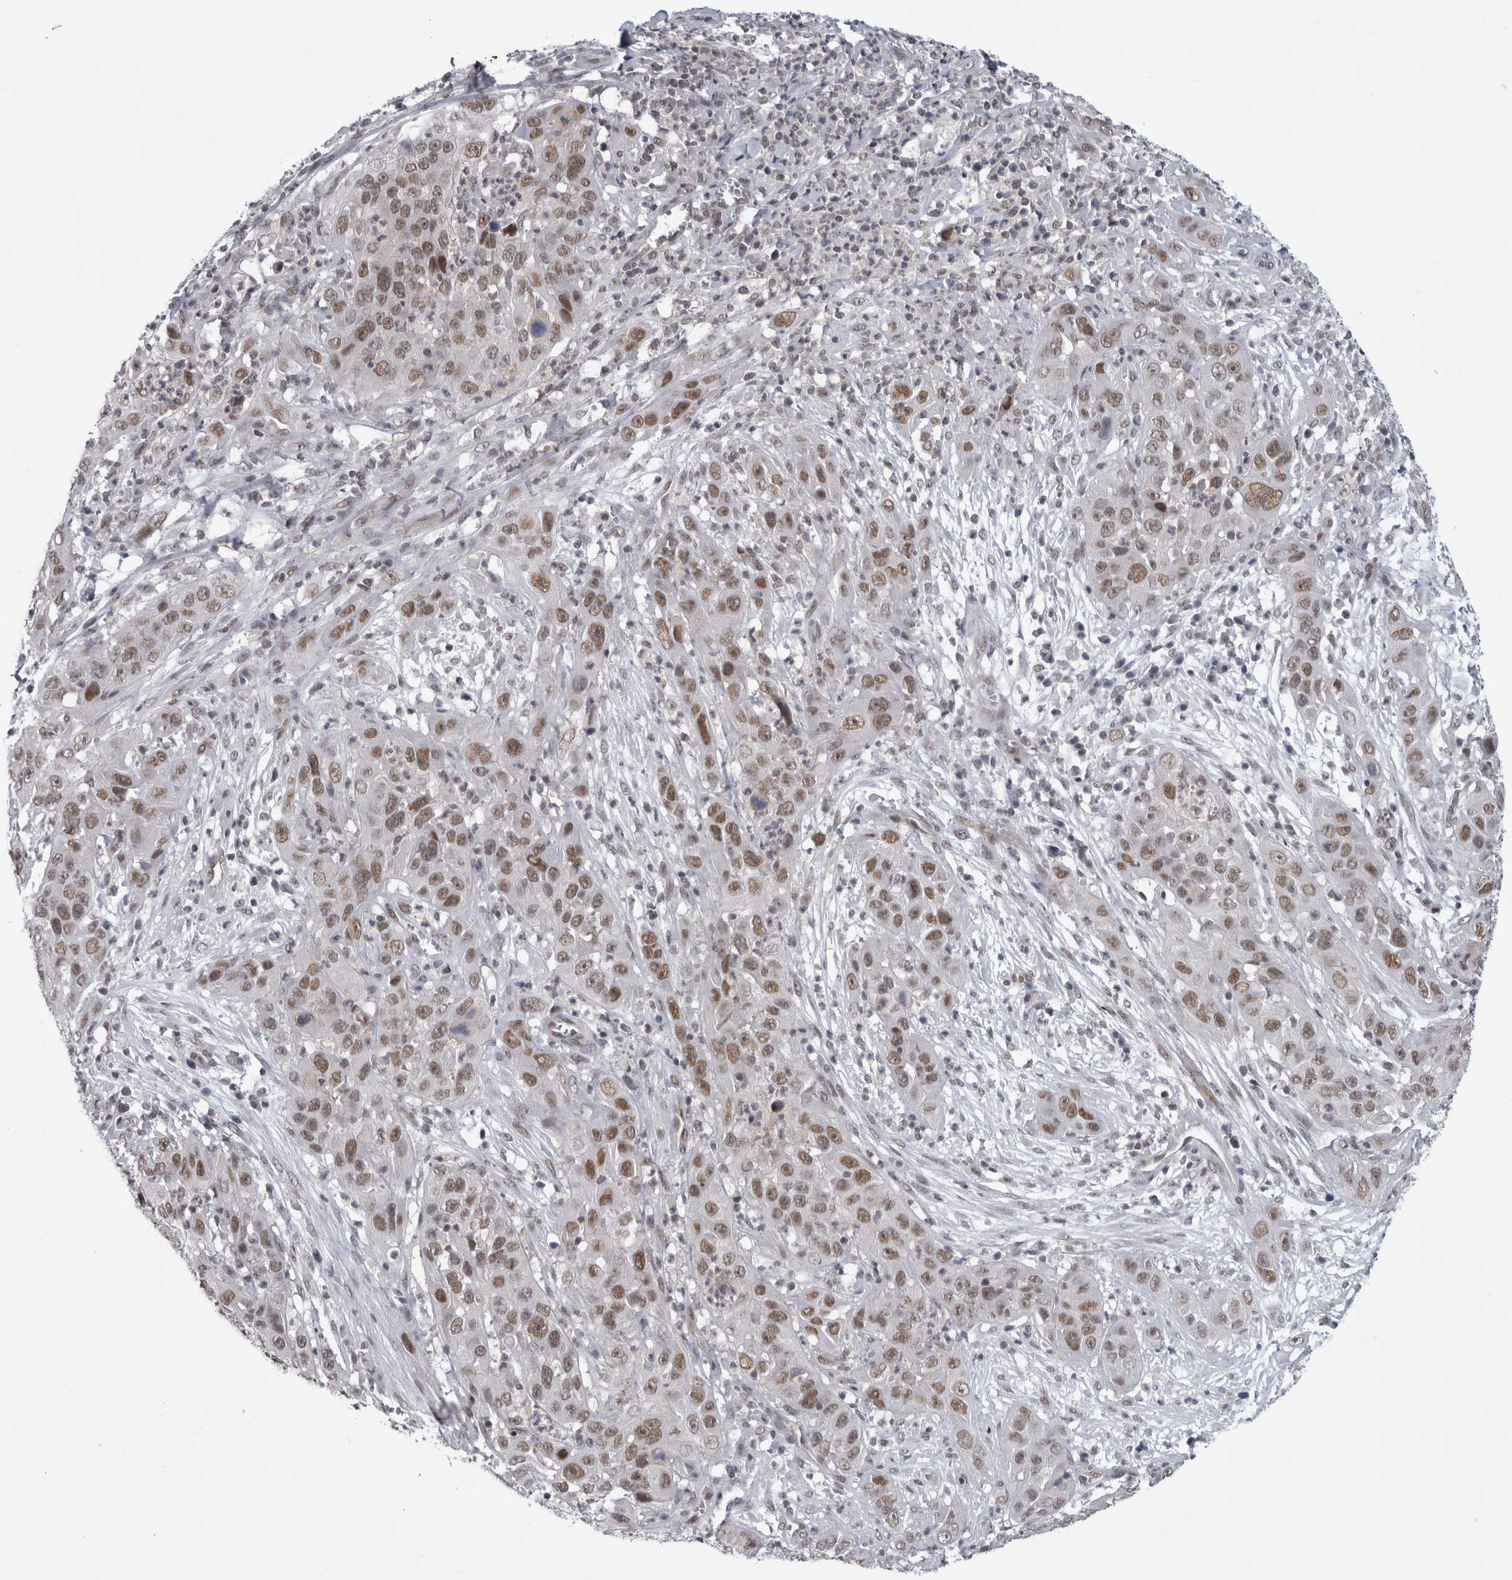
{"staining": {"intensity": "moderate", "quantity": ">75%", "location": "nuclear"}, "tissue": "cervical cancer", "cell_type": "Tumor cells", "image_type": "cancer", "snomed": [{"axis": "morphology", "description": "Squamous cell carcinoma, NOS"}, {"axis": "topography", "description": "Cervix"}], "caption": "Cervical squamous cell carcinoma stained with a brown dye demonstrates moderate nuclear positive positivity in about >75% of tumor cells.", "gene": "PSMB2", "patient": {"sex": "female", "age": 32}}